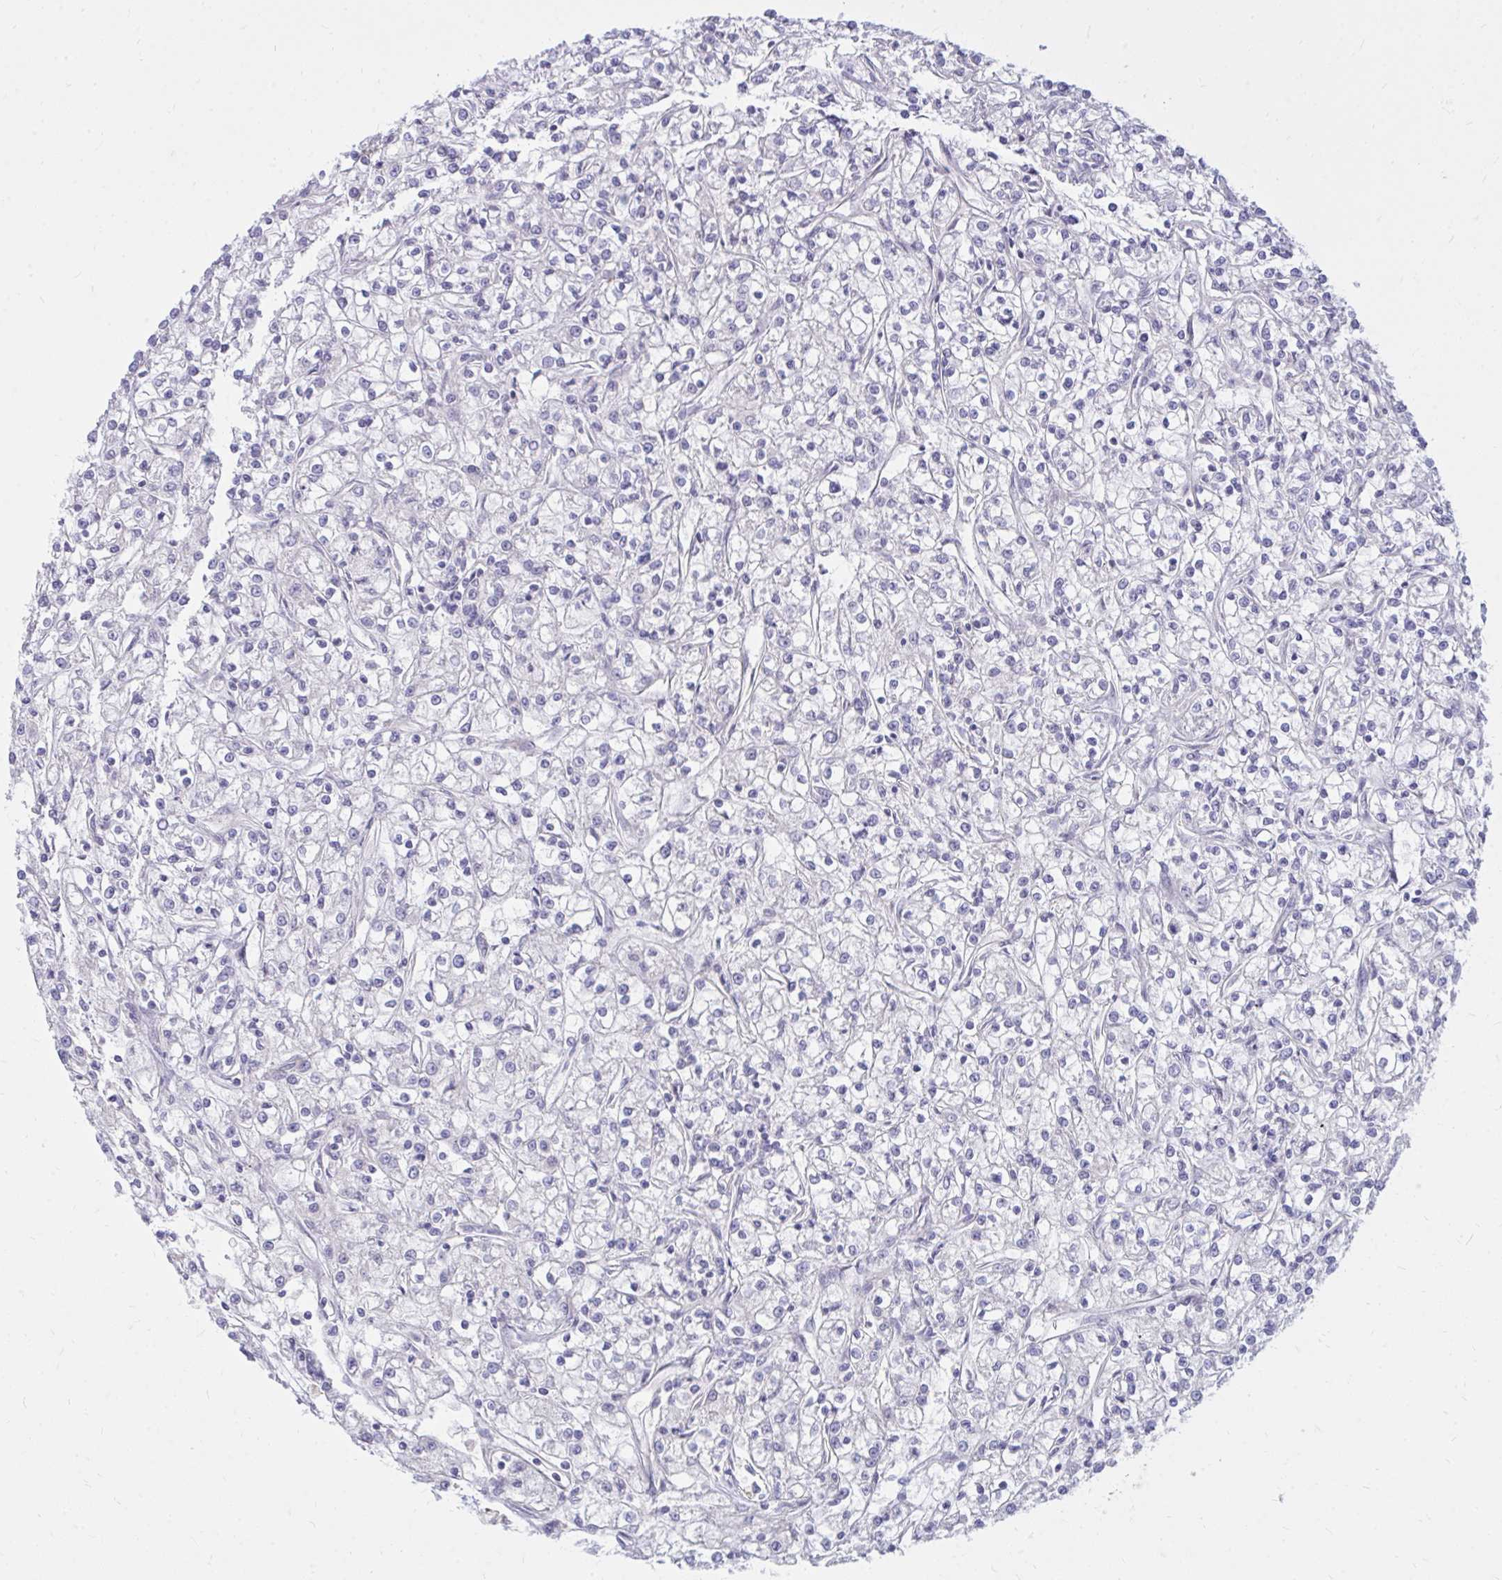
{"staining": {"intensity": "negative", "quantity": "none", "location": "none"}, "tissue": "renal cancer", "cell_type": "Tumor cells", "image_type": "cancer", "snomed": [{"axis": "morphology", "description": "Adenocarcinoma, NOS"}, {"axis": "topography", "description": "Kidney"}], "caption": "Tumor cells are negative for brown protein staining in adenocarcinoma (renal). (DAB immunohistochemistry (IHC) visualized using brightfield microscopy, high magnification).", "gene": "RAB6B", "patient": {"sex": "female", "age": 59}}